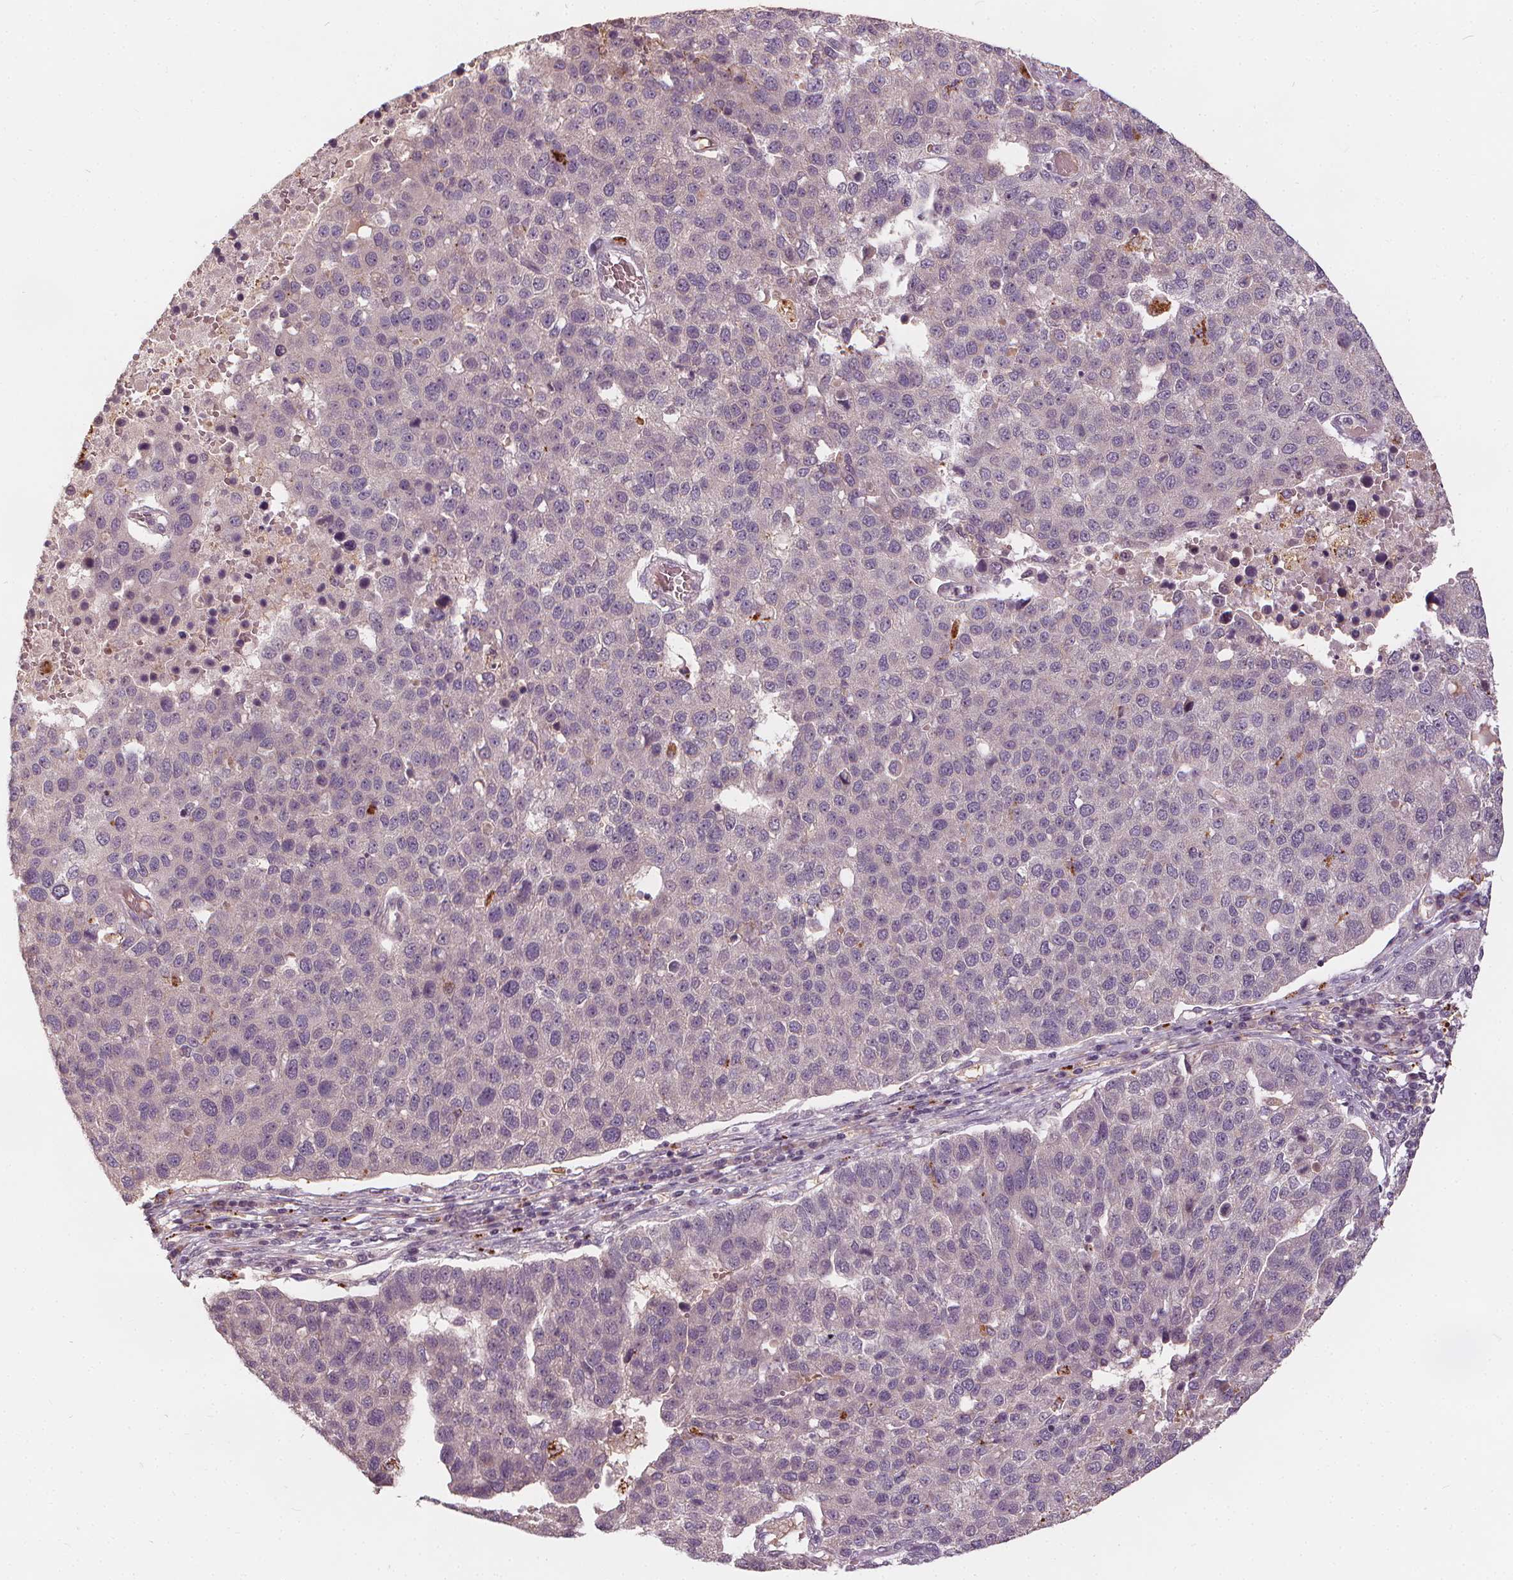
{"staining": {"intensity": "negative", "quantity": "none", "location": "none"}, "tissue": "pancreatic cancer", "cell_type": "Tumor cells", "image_type": "cancer", "snomed": [{"axis": "morphology", "description": "Adenocarcinoma, NOS"}, {"axis": "topography", "description": "Pancreas"}], "caption": "Immunohistochemistry histopathology image of human adenocarcinoma (pancreatic) stained for a protein (brown), which shows no positivity in tumor cells.", "gene": "IPO13", "patient": {"sex": "female", "age": 61}}